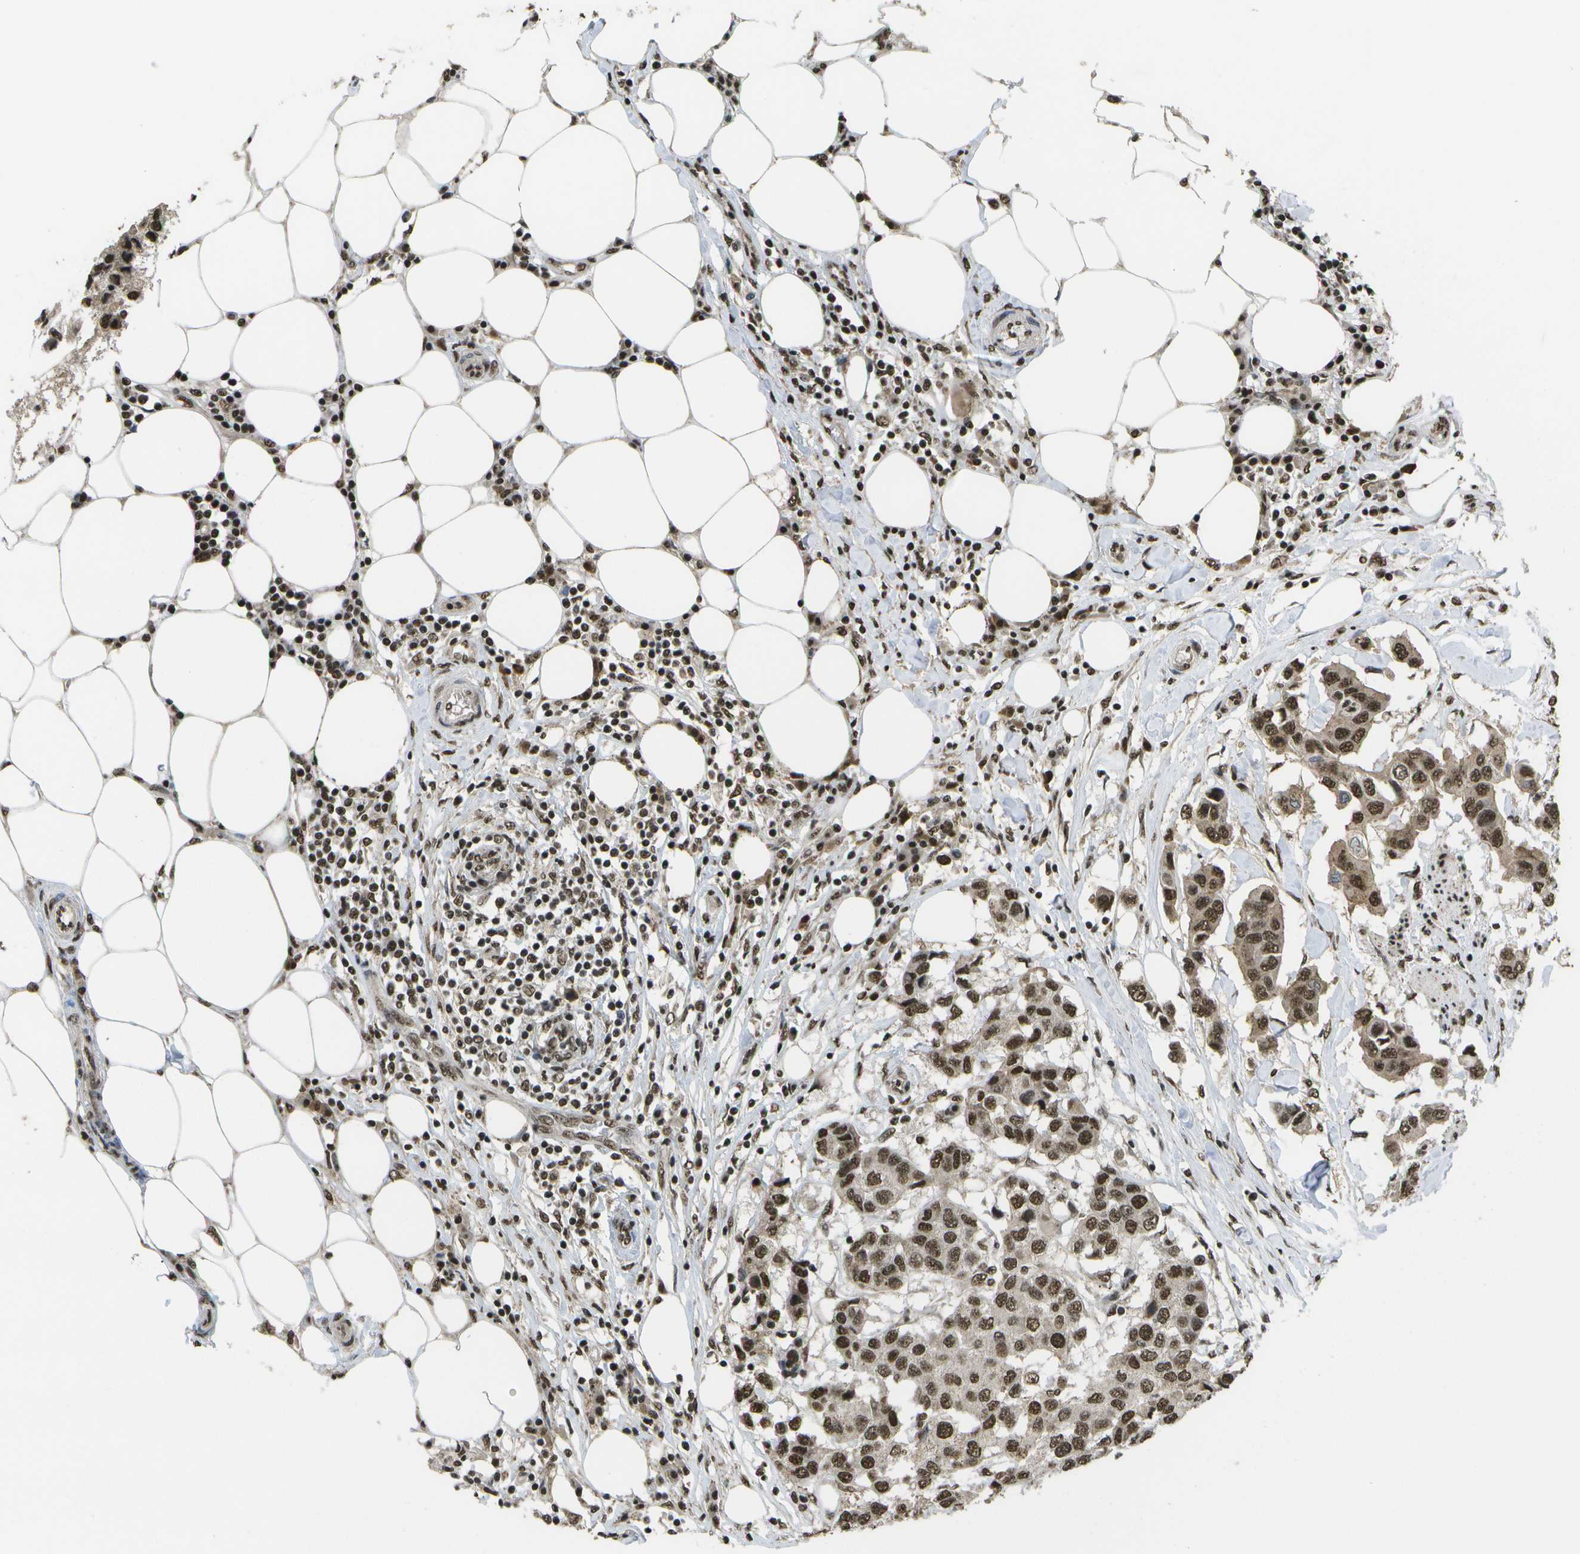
{"staining": {"intensity": "strong", "quantity": ">75%", "location": "nuclear"}, "tissue": "breast cancer", "cell_type": "Tumor cells", "image_type": "cancer", "snomed": [{"axis": "morphology", "description": "Duct carcinoma"}, {"axis": "topography", "description": "Breast"}], "caption": "Immunohistochemical staining of human intraductal carcinoma (breast) displays high levels of strong nuclear protein staining in about >75% of tumor cells. The staining is performed using DAB brown chromogen to label protein expression. The nuclei are counter-stained blue using hematoxylin.", "gene": "SPEN", "patient": {"sex": "female", "age": 80}}